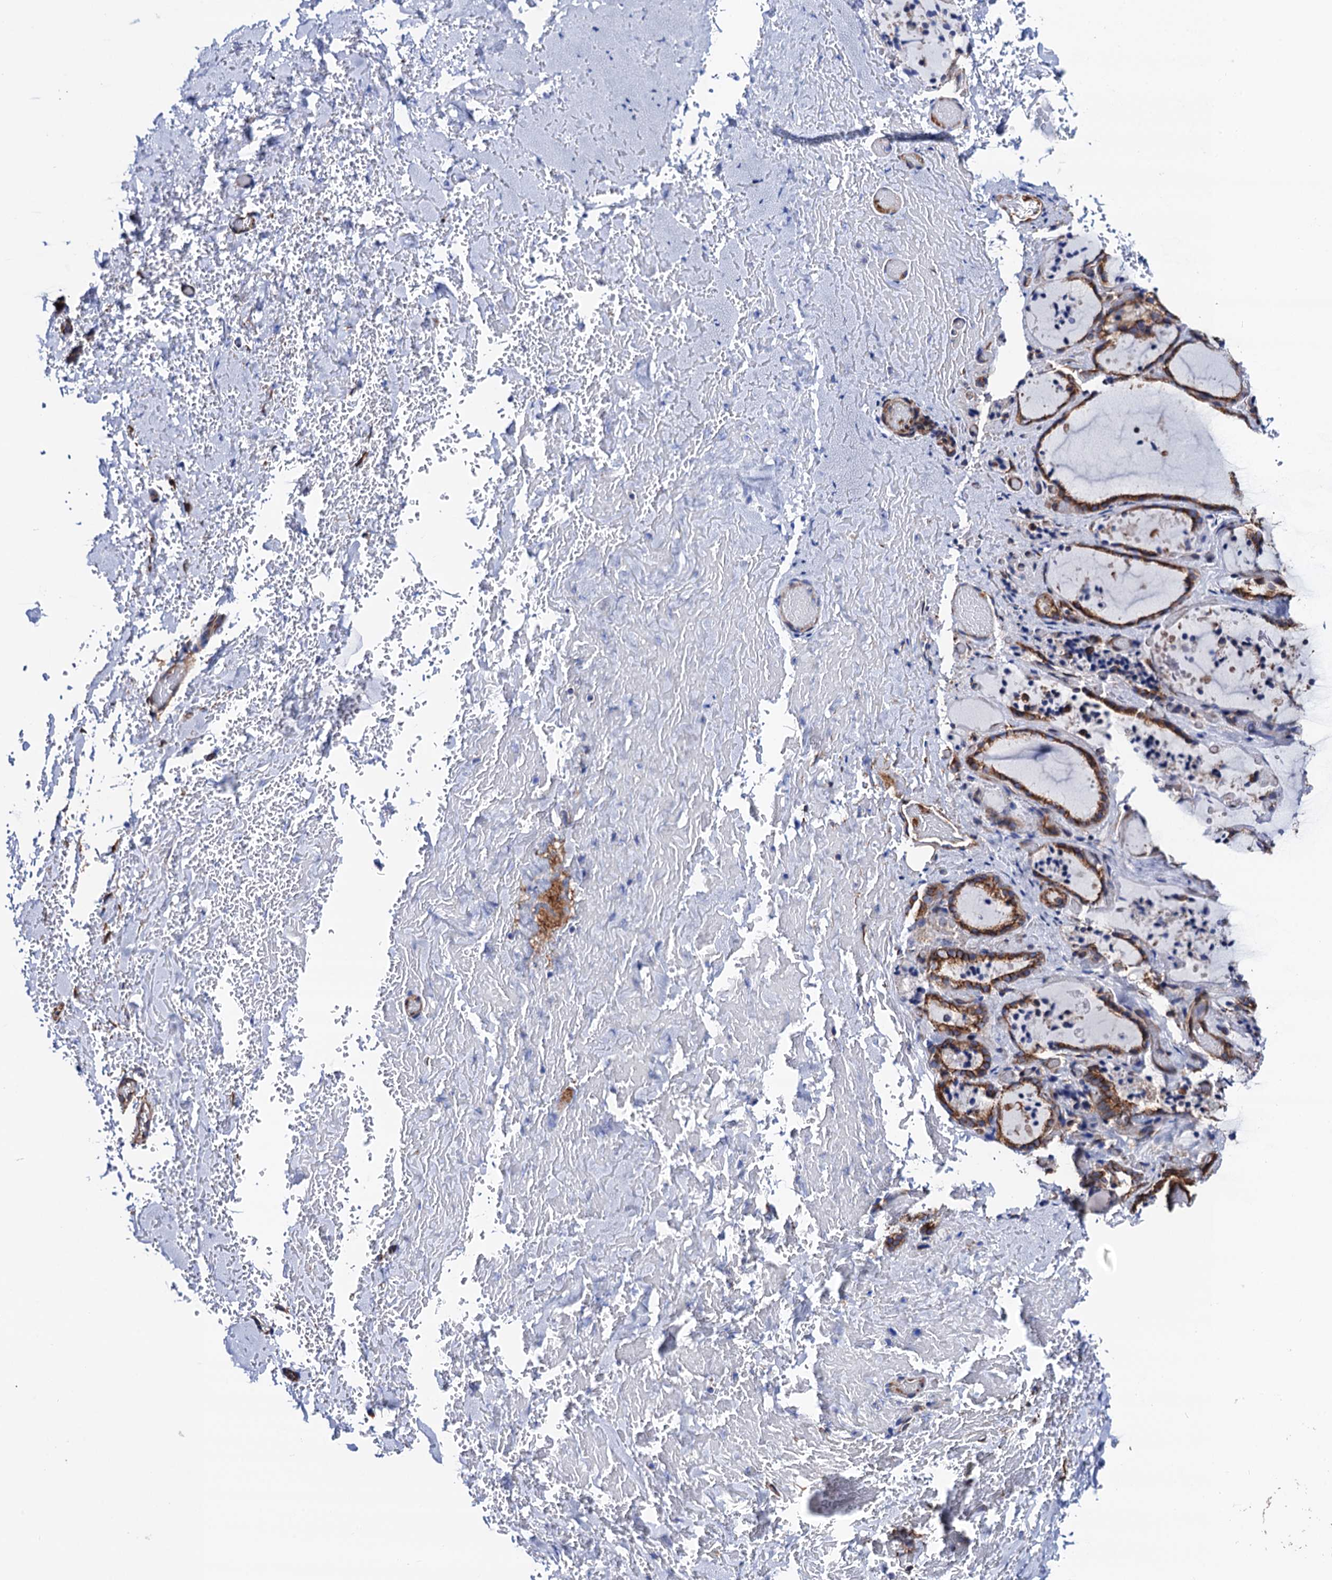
{"staining": {"intensity": "moderate", "quantity": "25%-75%", "location": "cytoplasmic/membranous"}, "tissue": "thyroid gland", "cell_type": "Glandular cells", "image_type": "normal", "snomed": [{"axis": "morphology", "description": "Normal tissue, NOS"}, {"axis": "topography", "description": "Thyroid gland"}], "caption": "Immunohistochemistry (IHC) staining of normal thyroid gland, which shows medium levels of moderate cytoplasmic/membranous staining in approximately 25%-75% of glandular cells indicating moderate cytoplasmic/membranous protein expression. The staining was performed using DAB (3,3'-diaminobenzidine) (brown) for protein detection and nuclei were counterstained in hematoxylin (blue).", "gene": "ZDHHC18", "patient": {"sex": "female", "age": 44}}